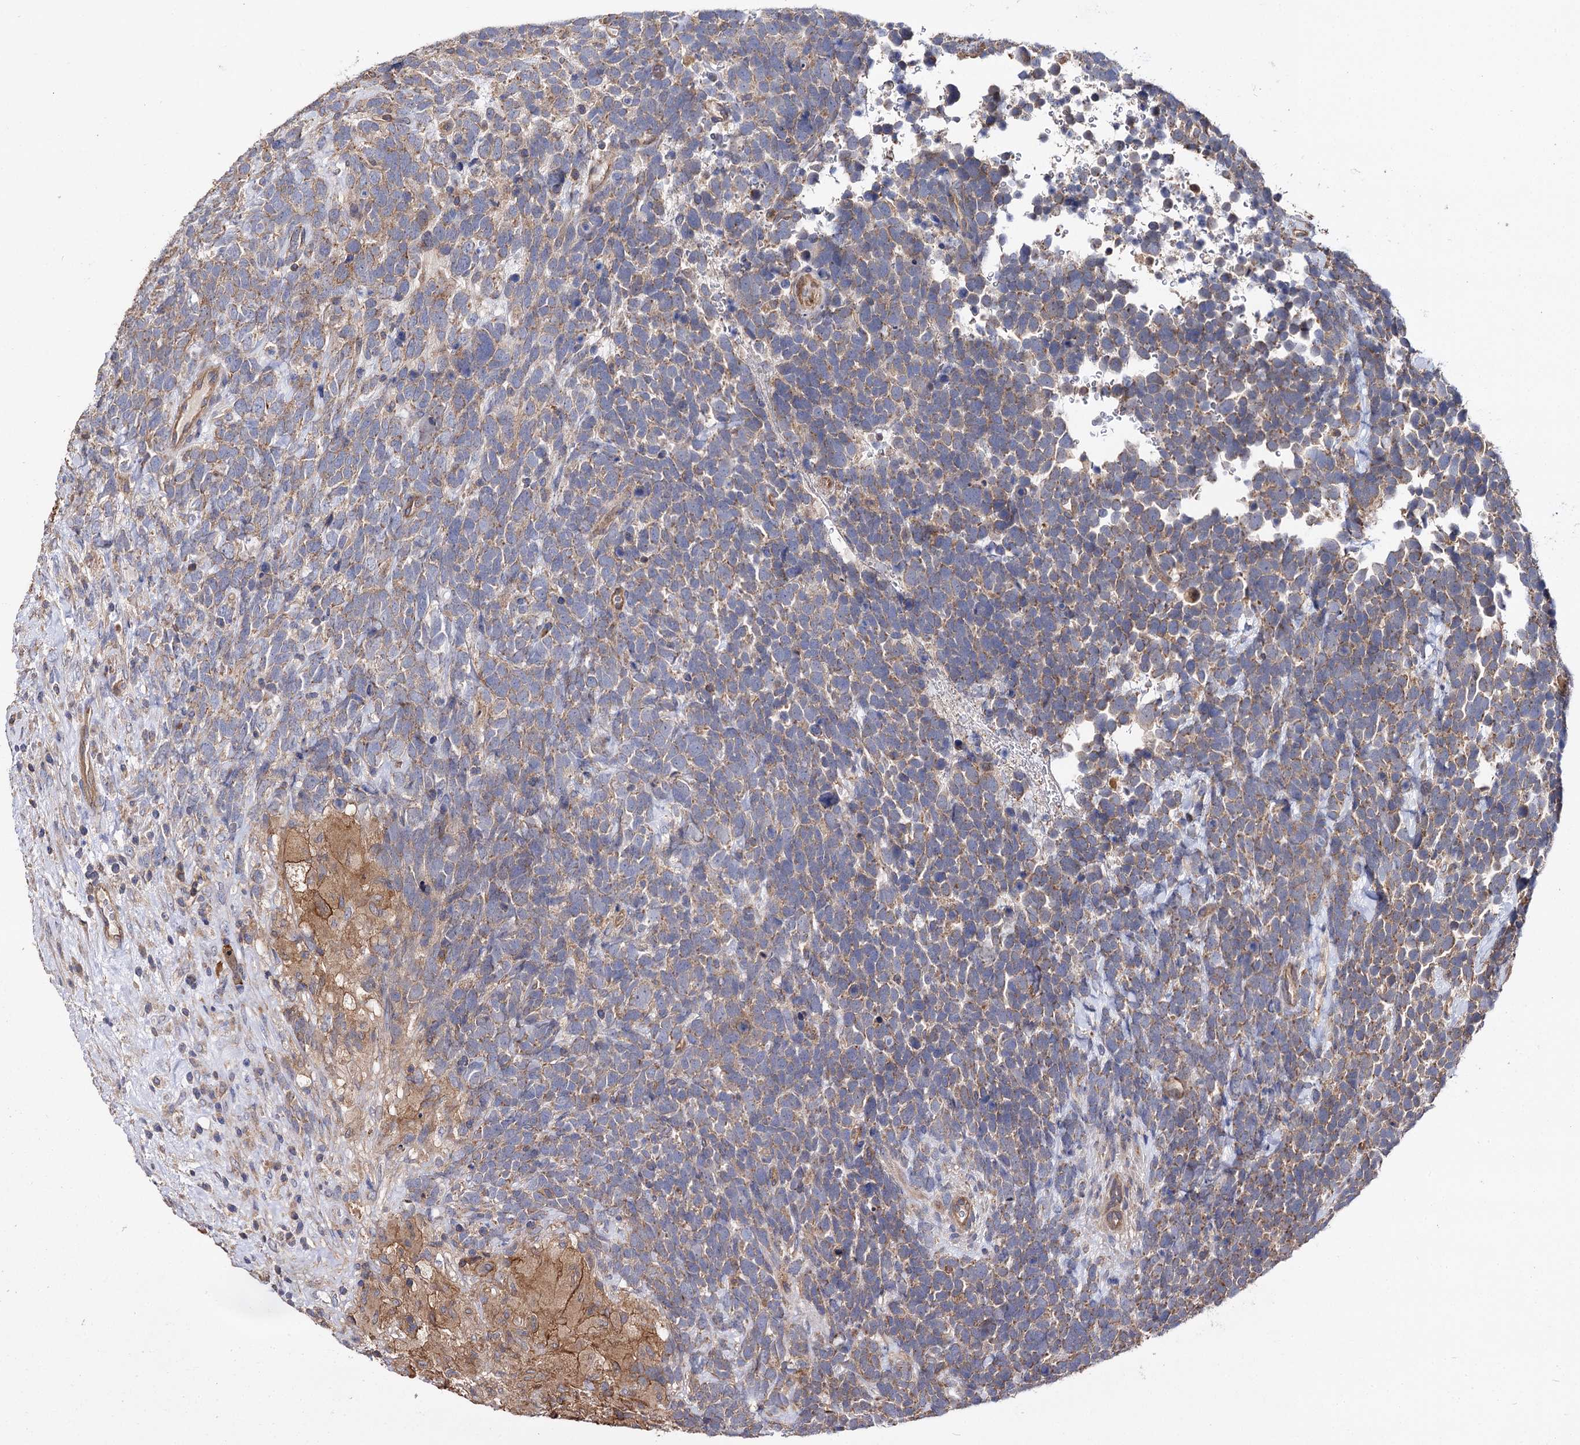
{"staining": {"intensity": "weak", "quantity": ">75%", "location": "cytoplasmic/membranous"}, "tissue": "urothelial cancer", "cell_type": "Tumor cells", "image_type": "cancer", "snomed": [{"axis": "morphology", "description": "Urothelial carcinoma, High grade"}, {"axis": "topography", "description": "Urinary bladder"}], "caption": "A brown stain shows weak cytoplasmic/membranous positivity of a protein in human high-grade urothelial carcinoma tumor cells. The staining is performed using DAB brown chromogen to label protein expression. The nuclei are counter-stained blue using hematoxylin.", "gene": "IDI1", "patient": {"sex": "female", "age": 82}}